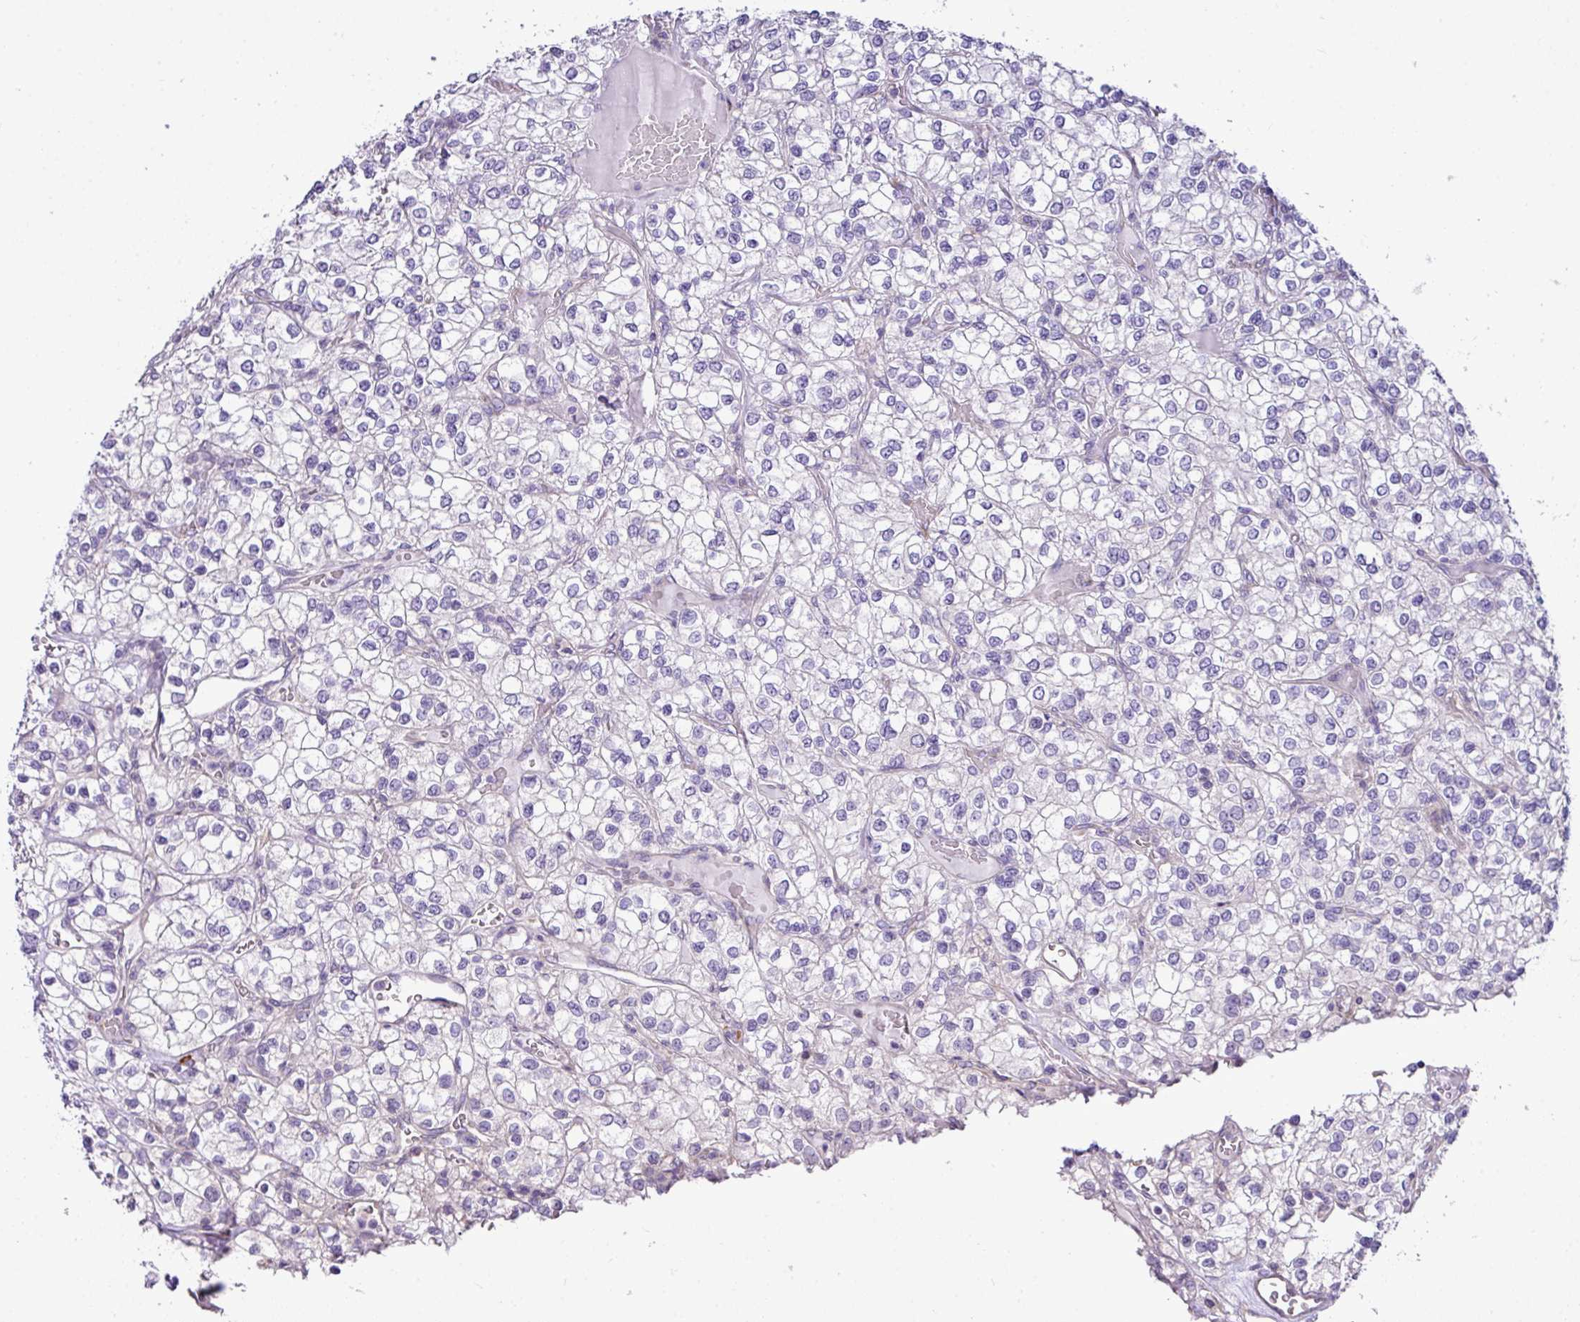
{"staining": {"intensity": "negative", "quantity": "none", "location": "none"}, "tissue": "renal cancer", "cell_type": "Tumor cells", "image_type": "cancer", "snomed": [{"axis": "morphology", "description": "Adenocarcinoma, NOS"}, {"axis": "topography", "description": "Kidney"}], "caption": "Tumor cells show no significant staining in renal adenocarcinoma.", "gene": "CFAP97", "patient": {"sex": "male", "age": 80}}